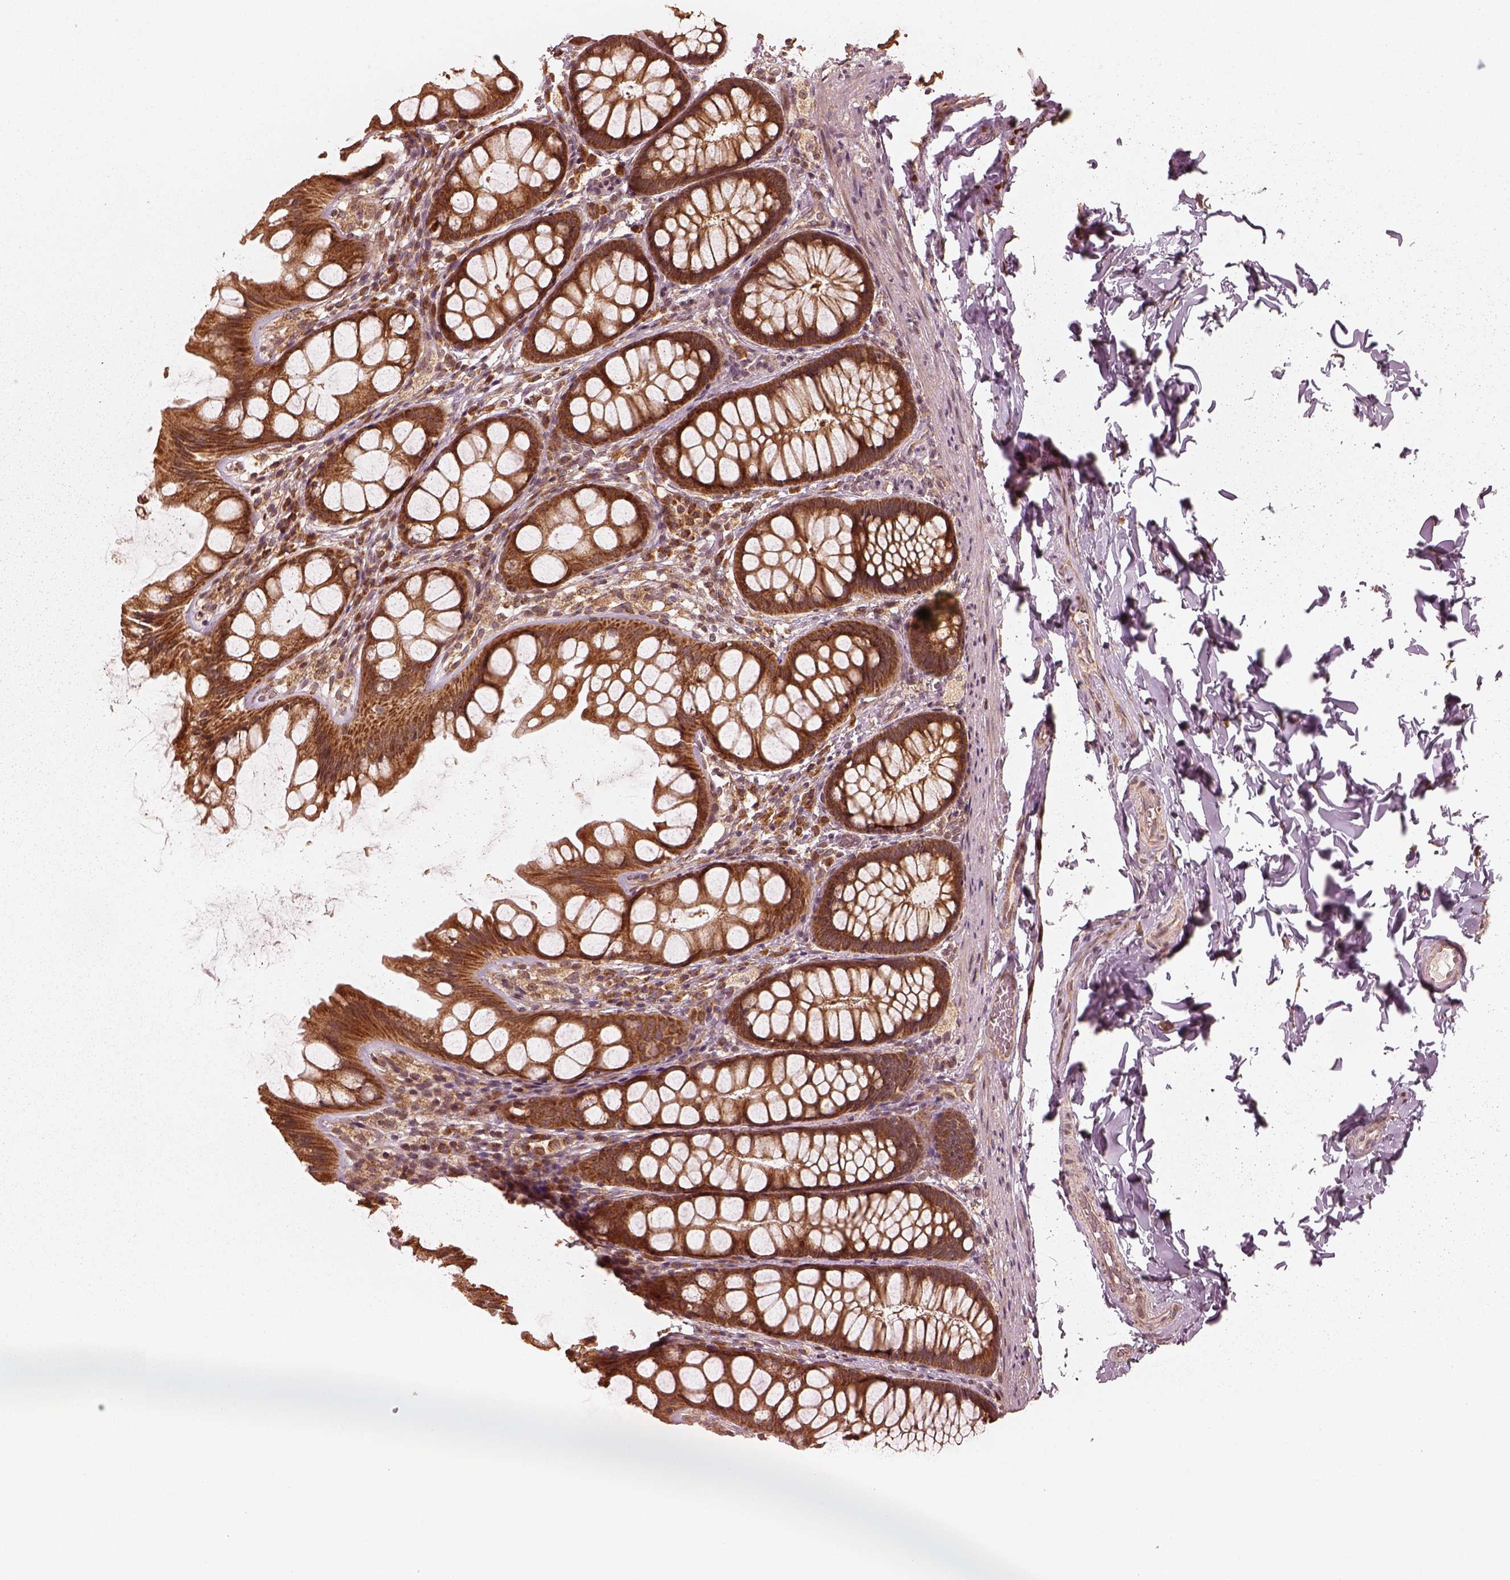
{"staining": {"intensity": "weak", "quantity": ">75%", "location": "cytoplasmic/membranous"}, "tissue": "colon", "cell_type": "Endothelial cells", "image_type": "normal", "snomed": [{"axis": "morphology", "description": "Normal tissue, NOS"}, {"axis": "topography", "description": "Colon"}], "caption": "Colon stained with DAB (3,3'-diaminobenzidine) immunohistochemistry shows low levels of weak cytoplasmic/membranous expression in approximately >75% of endothelial cells. Immunohistochemistry (ihc) stains the protein in brown and the nuclei are stained blue.", "gene": "DNAJC25", "patient": {"sex": "male", "age": 47}}